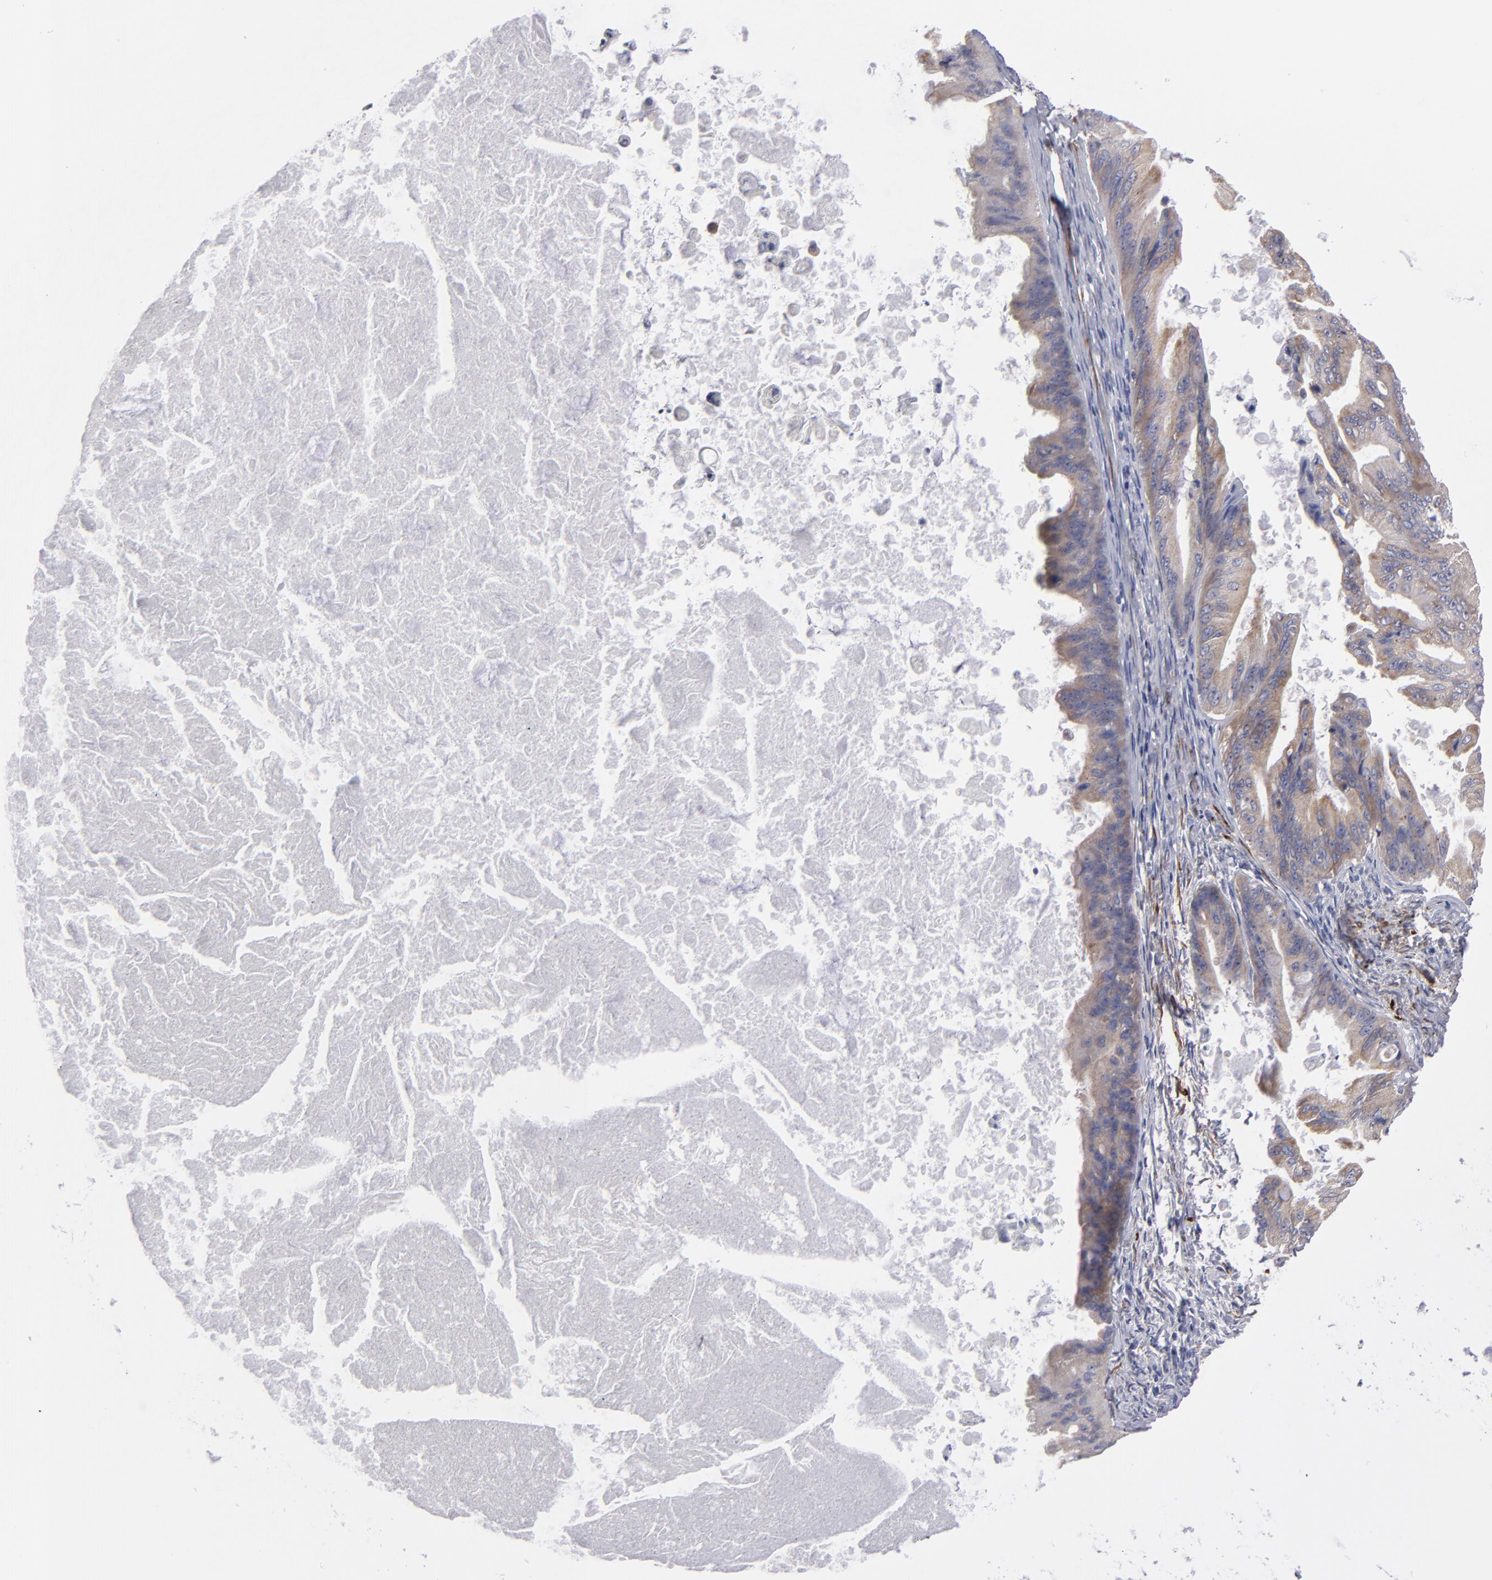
{"staining": {"intensity": "weak", "quantity": ">75%", "location": "cytoplasmic/membranous"}, "tissue": "ovarian cancer", "cell_type": "Tumor cells", "image_type": "cancer", "snomed": [{"axis": "morphology", "description": "Cystadenocarcinoma, mucinous, NOS"}, {"axis": "topography", "description": "Ovary"}], "caption": "Immunohistochemistry histopathology image of ovarian mucinous cystadenocarcinoma stained for a protein (brown), which exhibits low levels of weak cytoplasmic/membranous staining in approximately >75% of tumor cells.", "gene": "SLMAP", "patient": {"sex": "female", "age": 37}}